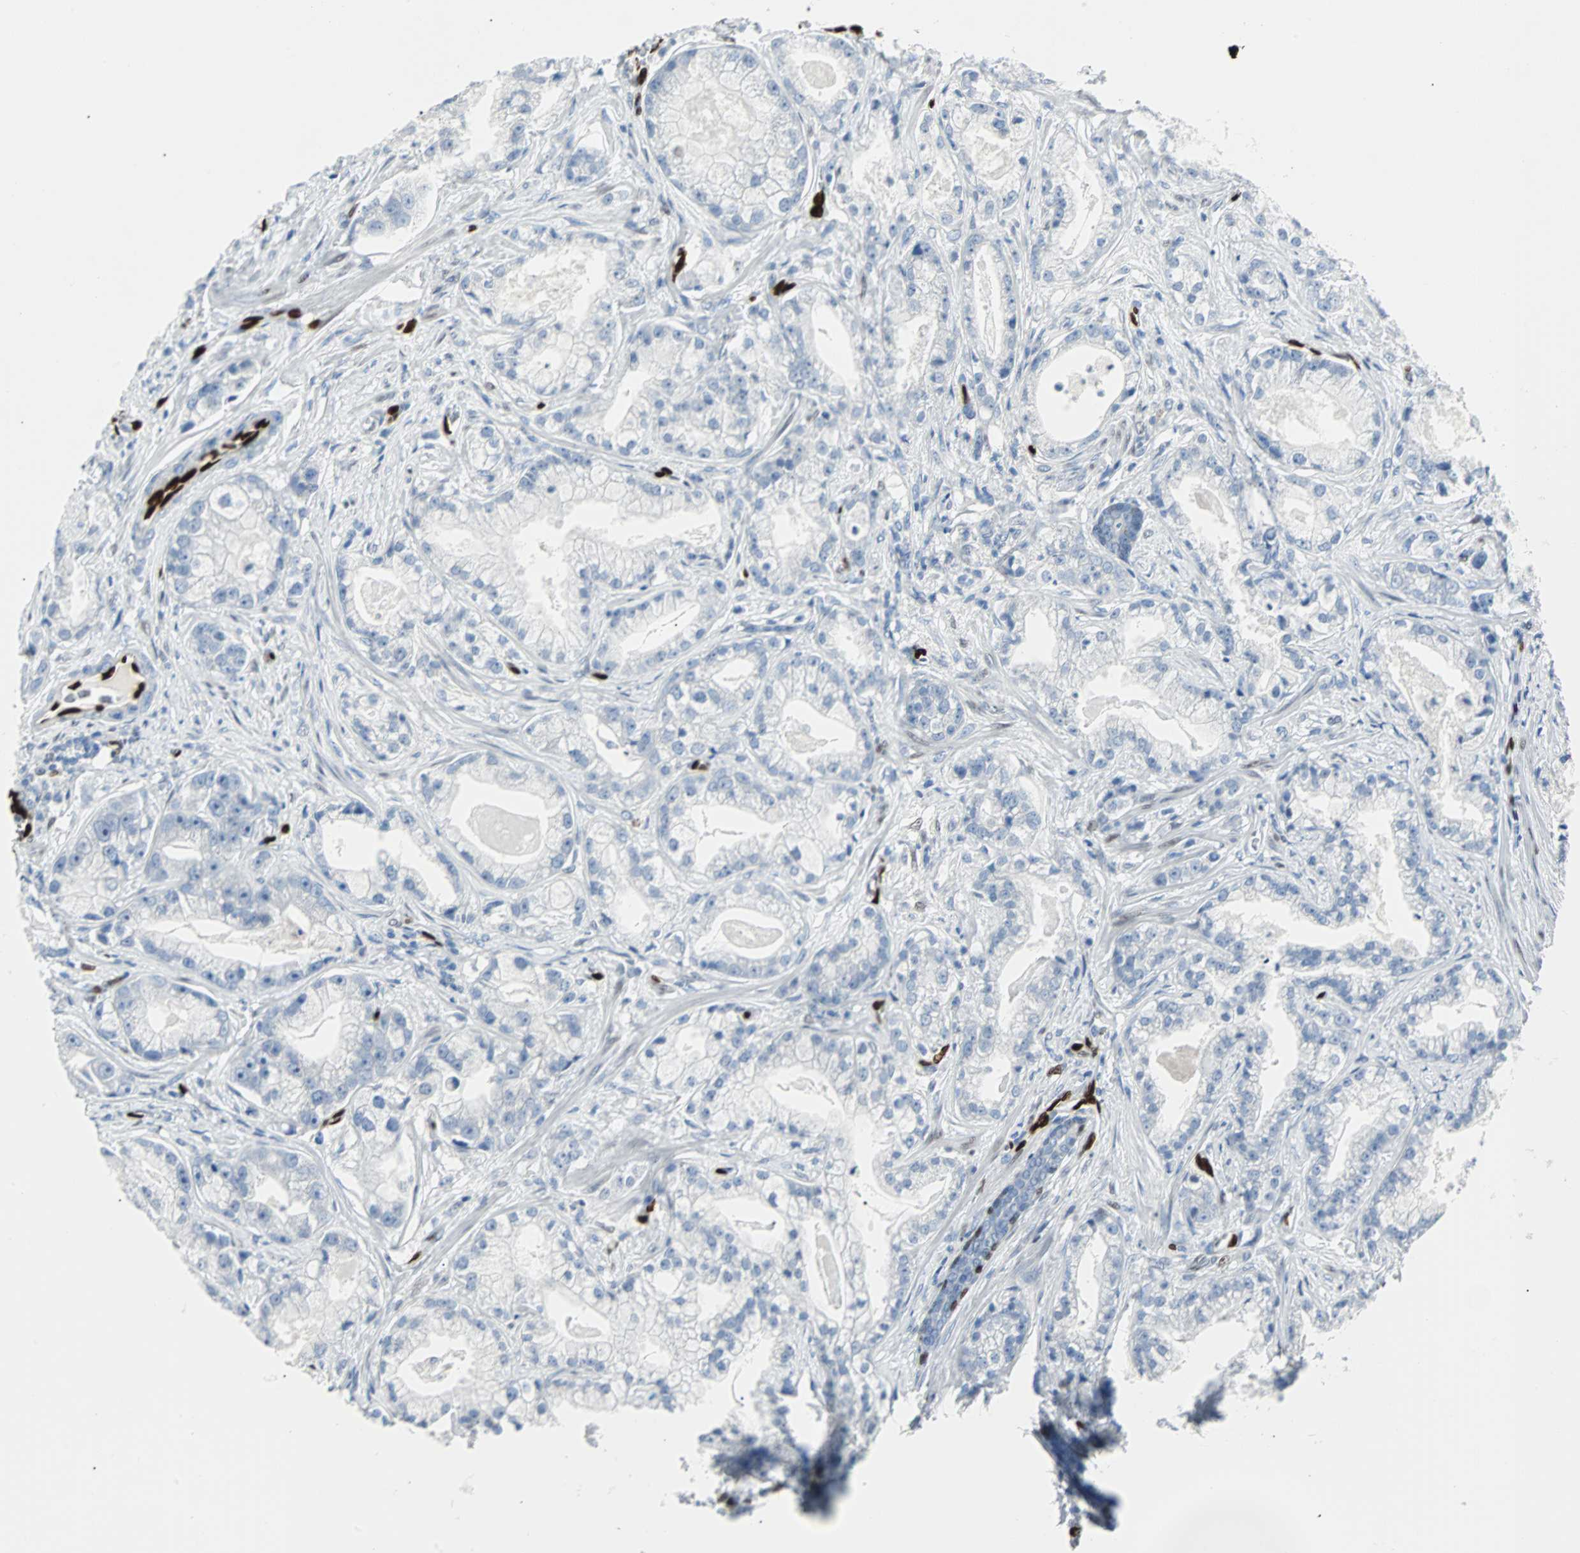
{"staining": {"intensity": "negative", "quantity": "none", "location": "none"}, "tissue": "prostate cancer", "cell_type": "Tumor cells", "image_type": "cancer", "snomed": [{"axis": "morphology", "description": "Adenocarcinoma, Low grade"}, {"axis": "topography", "description": "Prostate"}], "caption": "Immunohistochemistry (IHC) micrograph of human prostate adenocarcinoma (low-grade) stained for a protein (brown), which exhibits no staining in tumor cells. (Immunohistochemistry, brightfield microscopy, high magnification).", "gene": "IL33", "patient": {"sex": "male", "age": 59}}